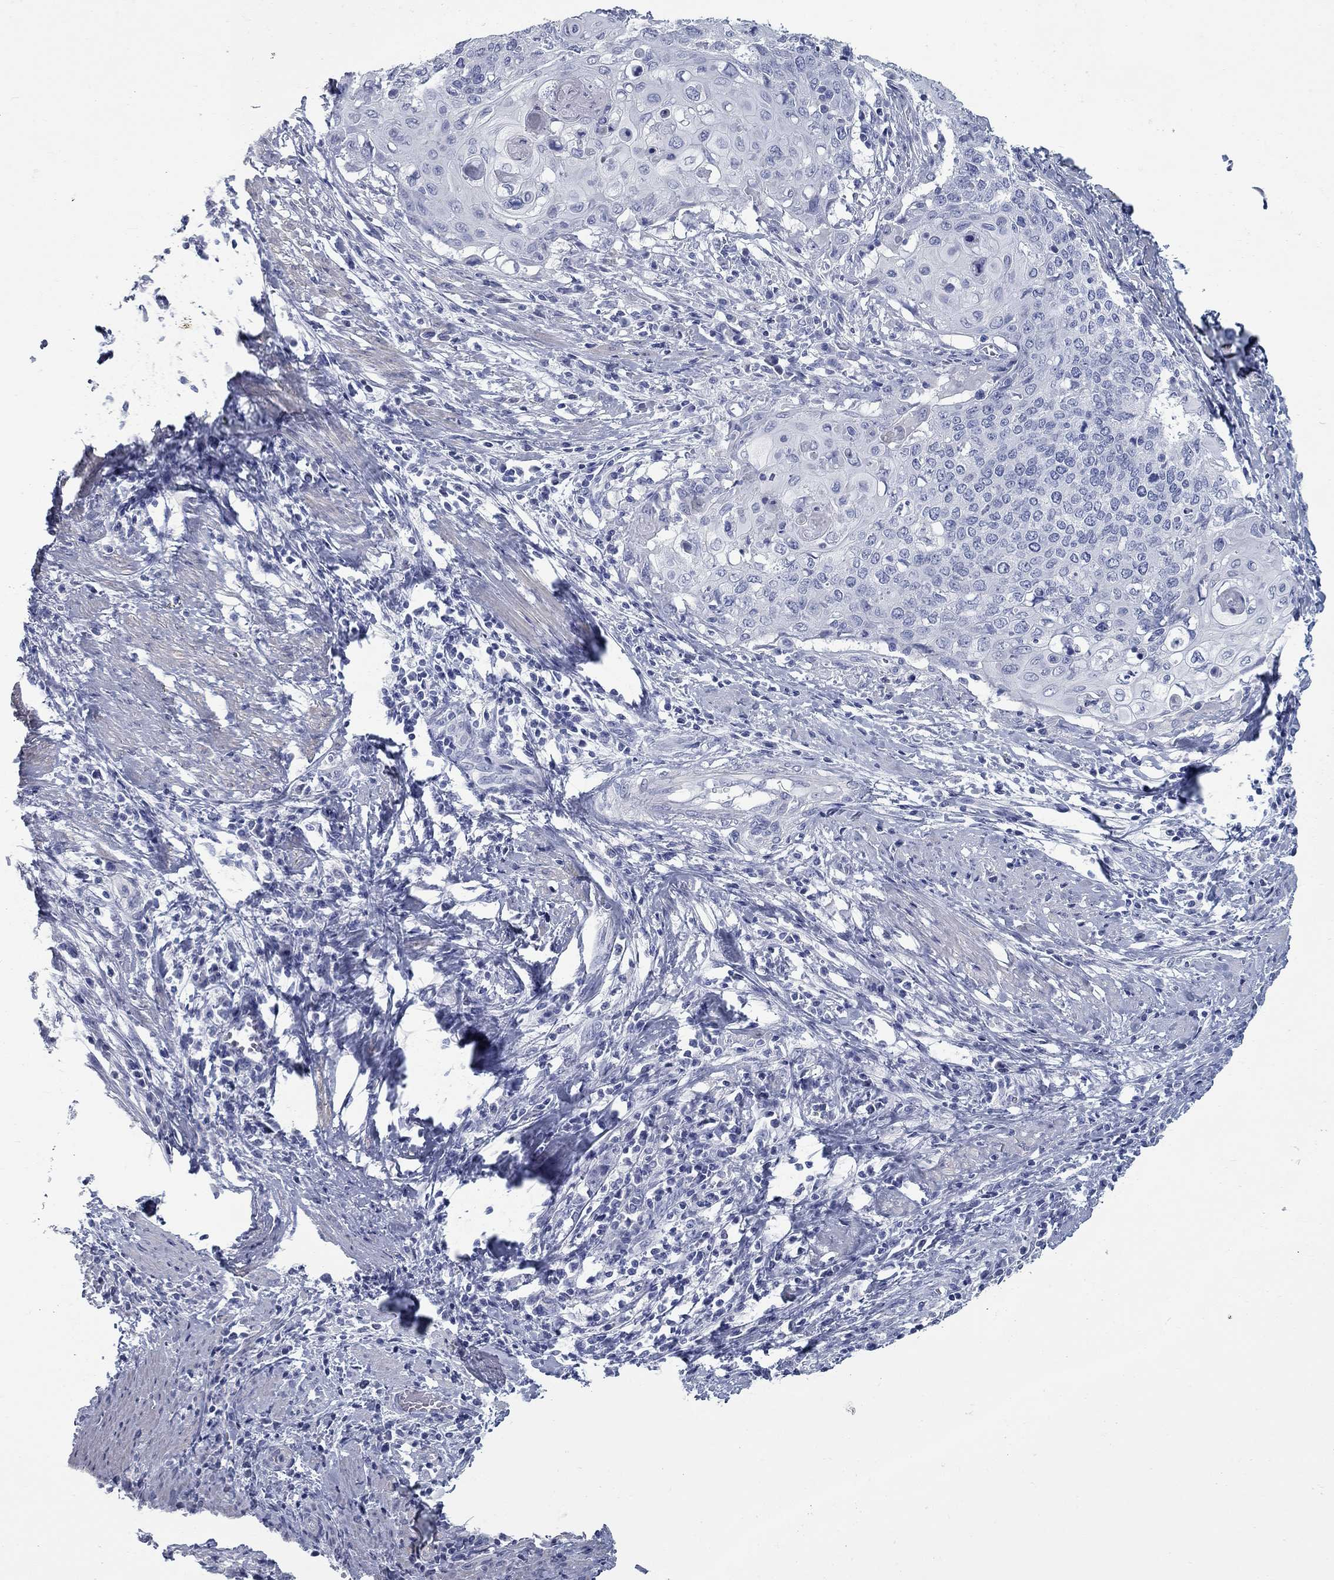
{"staining": {"intensity": "negative", "quantity": "none", "location": "none"}, "tissue": "cervical cancer", "cell_type": "Tumor cells", "image_type": "cancer", "snomed": [{"axis": "morphology", "description": "Squamous cell carcinoma, NOS"}, {"axis": "topography", "description": "Cervix"}], "caption": "Protein analysis of cervical cancer (squamous cell carcinoma) exhibits no significant positivity in tumor cells.", "gene": "KIRREL2", "patient": {"sex": "female", "age": 39}}